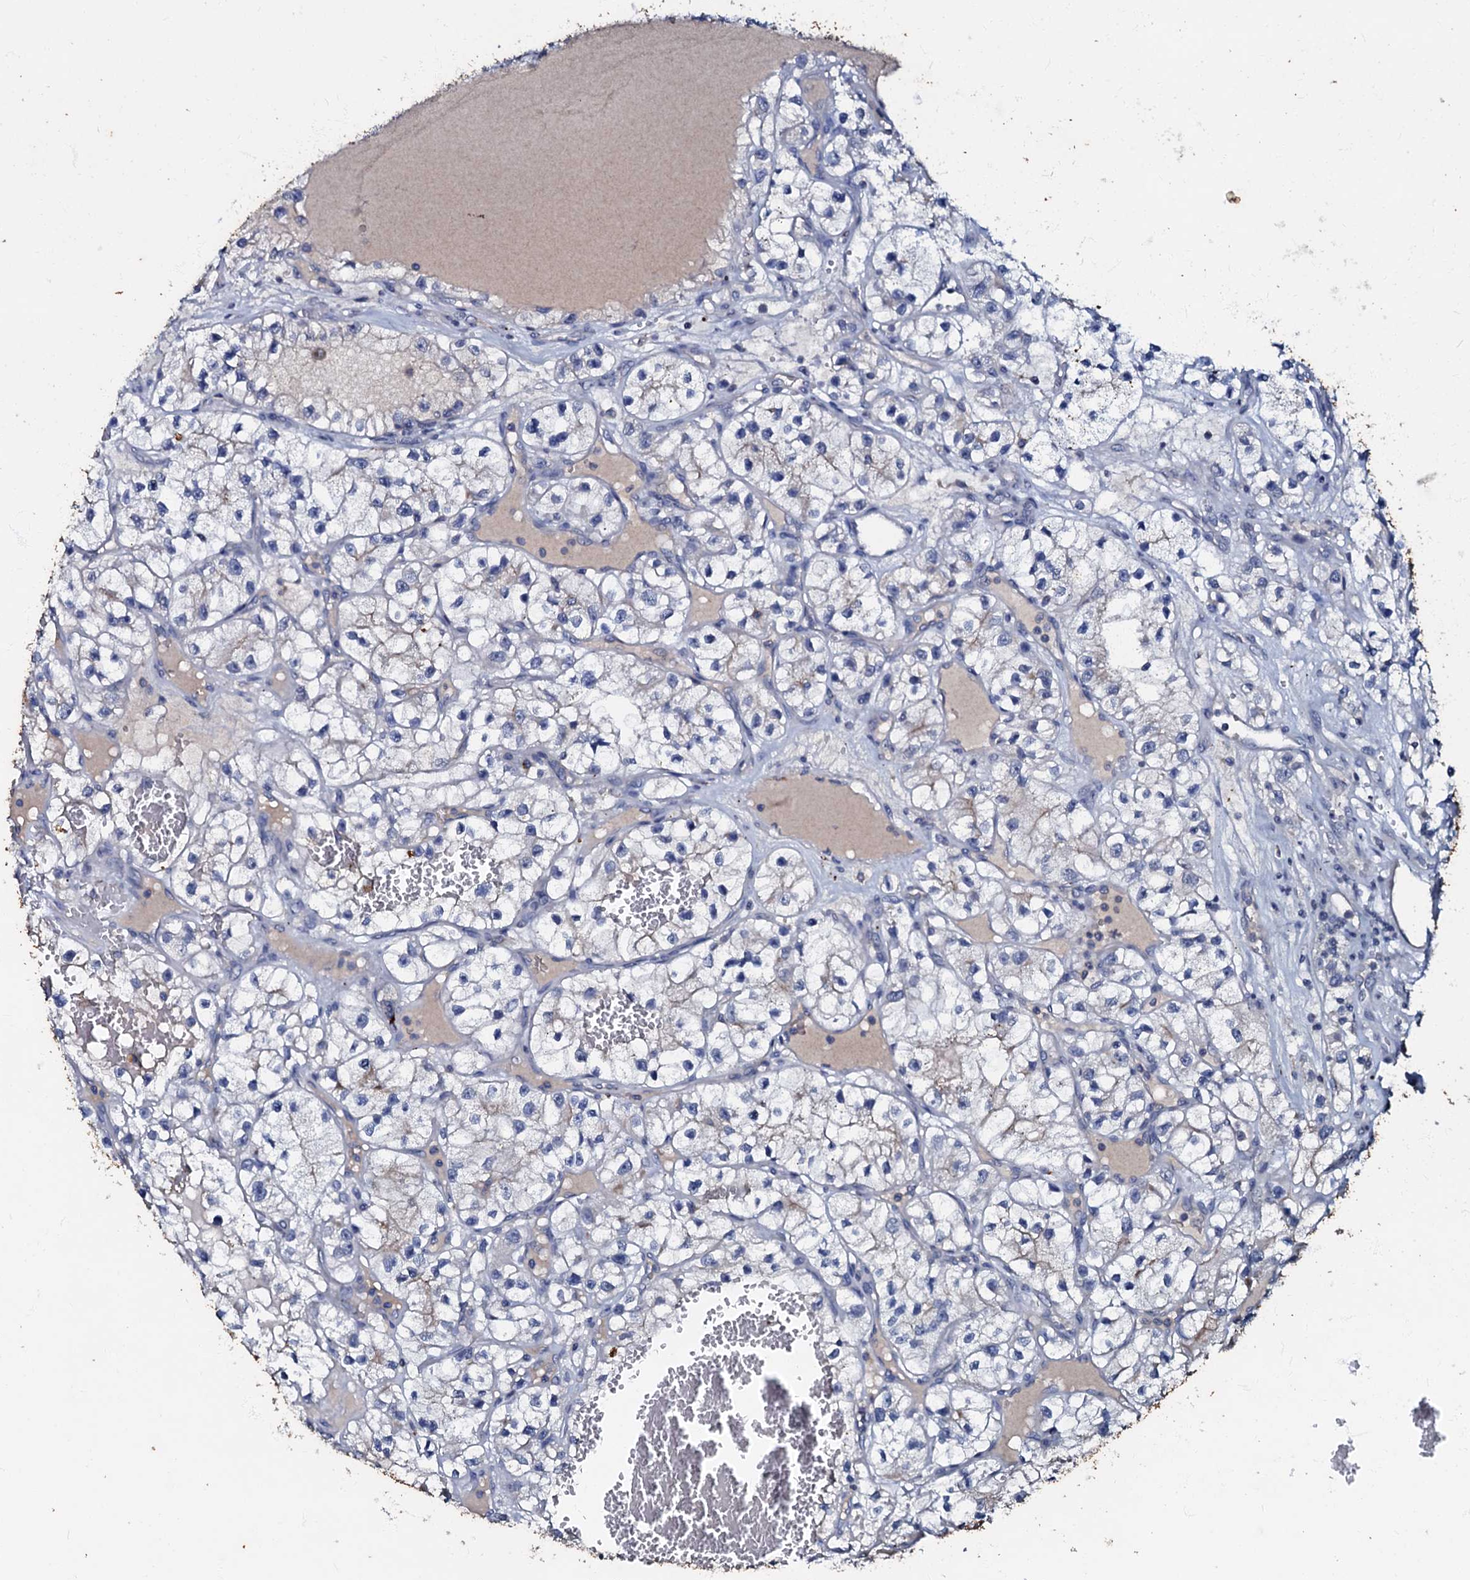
{"staining": {"intensity": "negative", "quantity": "none", "location": "none"}, "tissue": "renal cancer", "cell_type": "Tumor cells", "image_type": "cancer", "snomed": [{"axis": "morphology", "description": "Adenocarcinoma, NOS"}, {"axis": "topography", "description": "Kidney"}], "caption": "DAB (3,3'-diaminobenzidine) immunohistochemical staining of adenocarcinoma (renal) demonstrates no significant expression in tumor cells.", "gene": "MANSC4", "patient": {"sex": "female", "age": 57}}